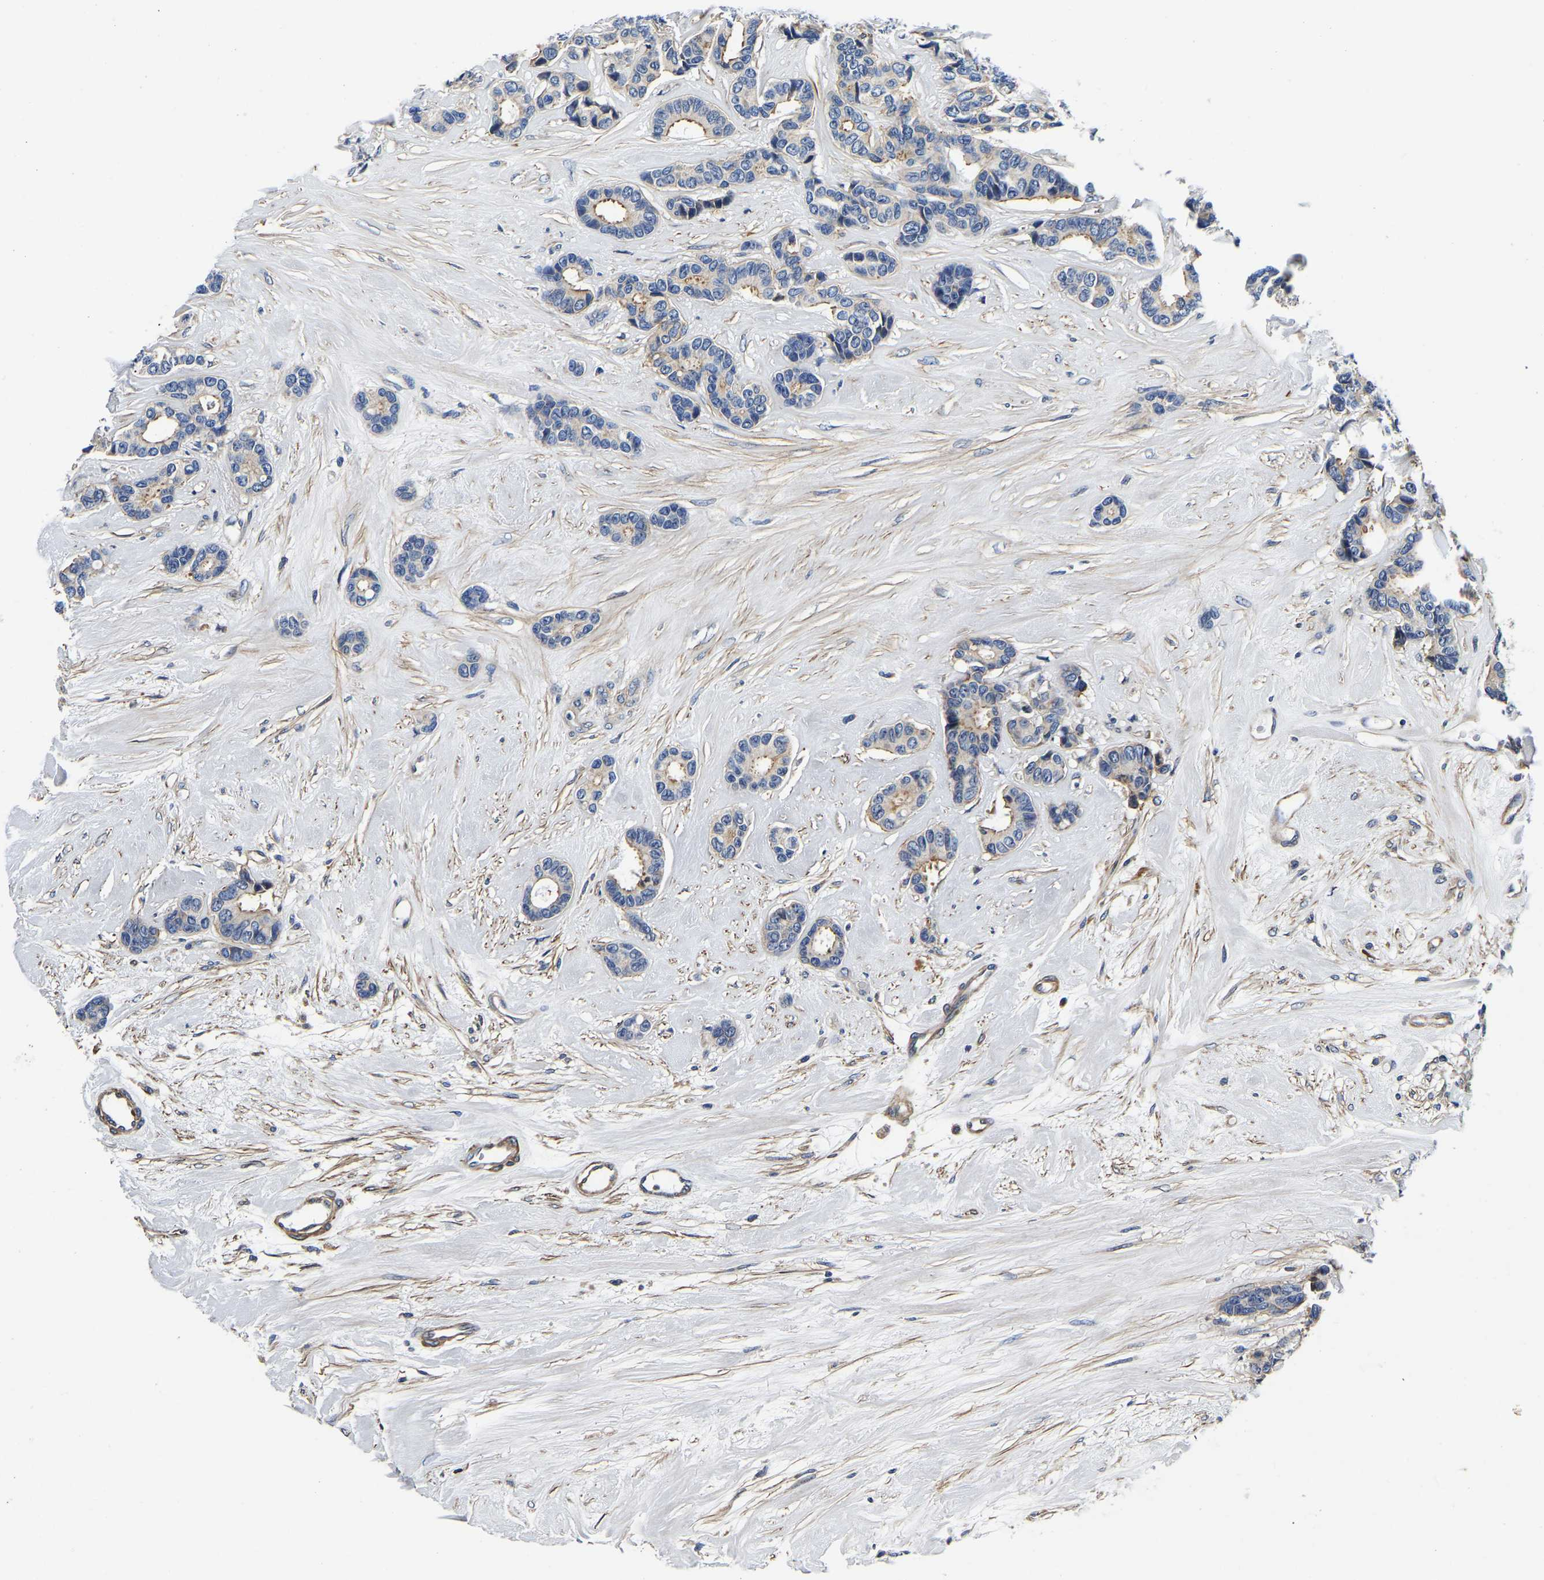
{"staining": {"intensity": "moderate", "quantity": "<25%", "location": "cytoplasmic/membranous"}, "tissue": "breast cancer", "cell_type": "Tumor cells", "image_type": "cancer", "snomed": [{"axis": "morphology", "description": "Duct carcinoma"}, {"axis": "topography", "description": "Breast"}], "caption": "Immunohistochemical staining of human breast cancer displays moderate cytoplasmic/membranous protein positivity in approximately <25% of tumor cells.", "gene": "KCTD17", "patient": {"sex": "female", "age": 87}}